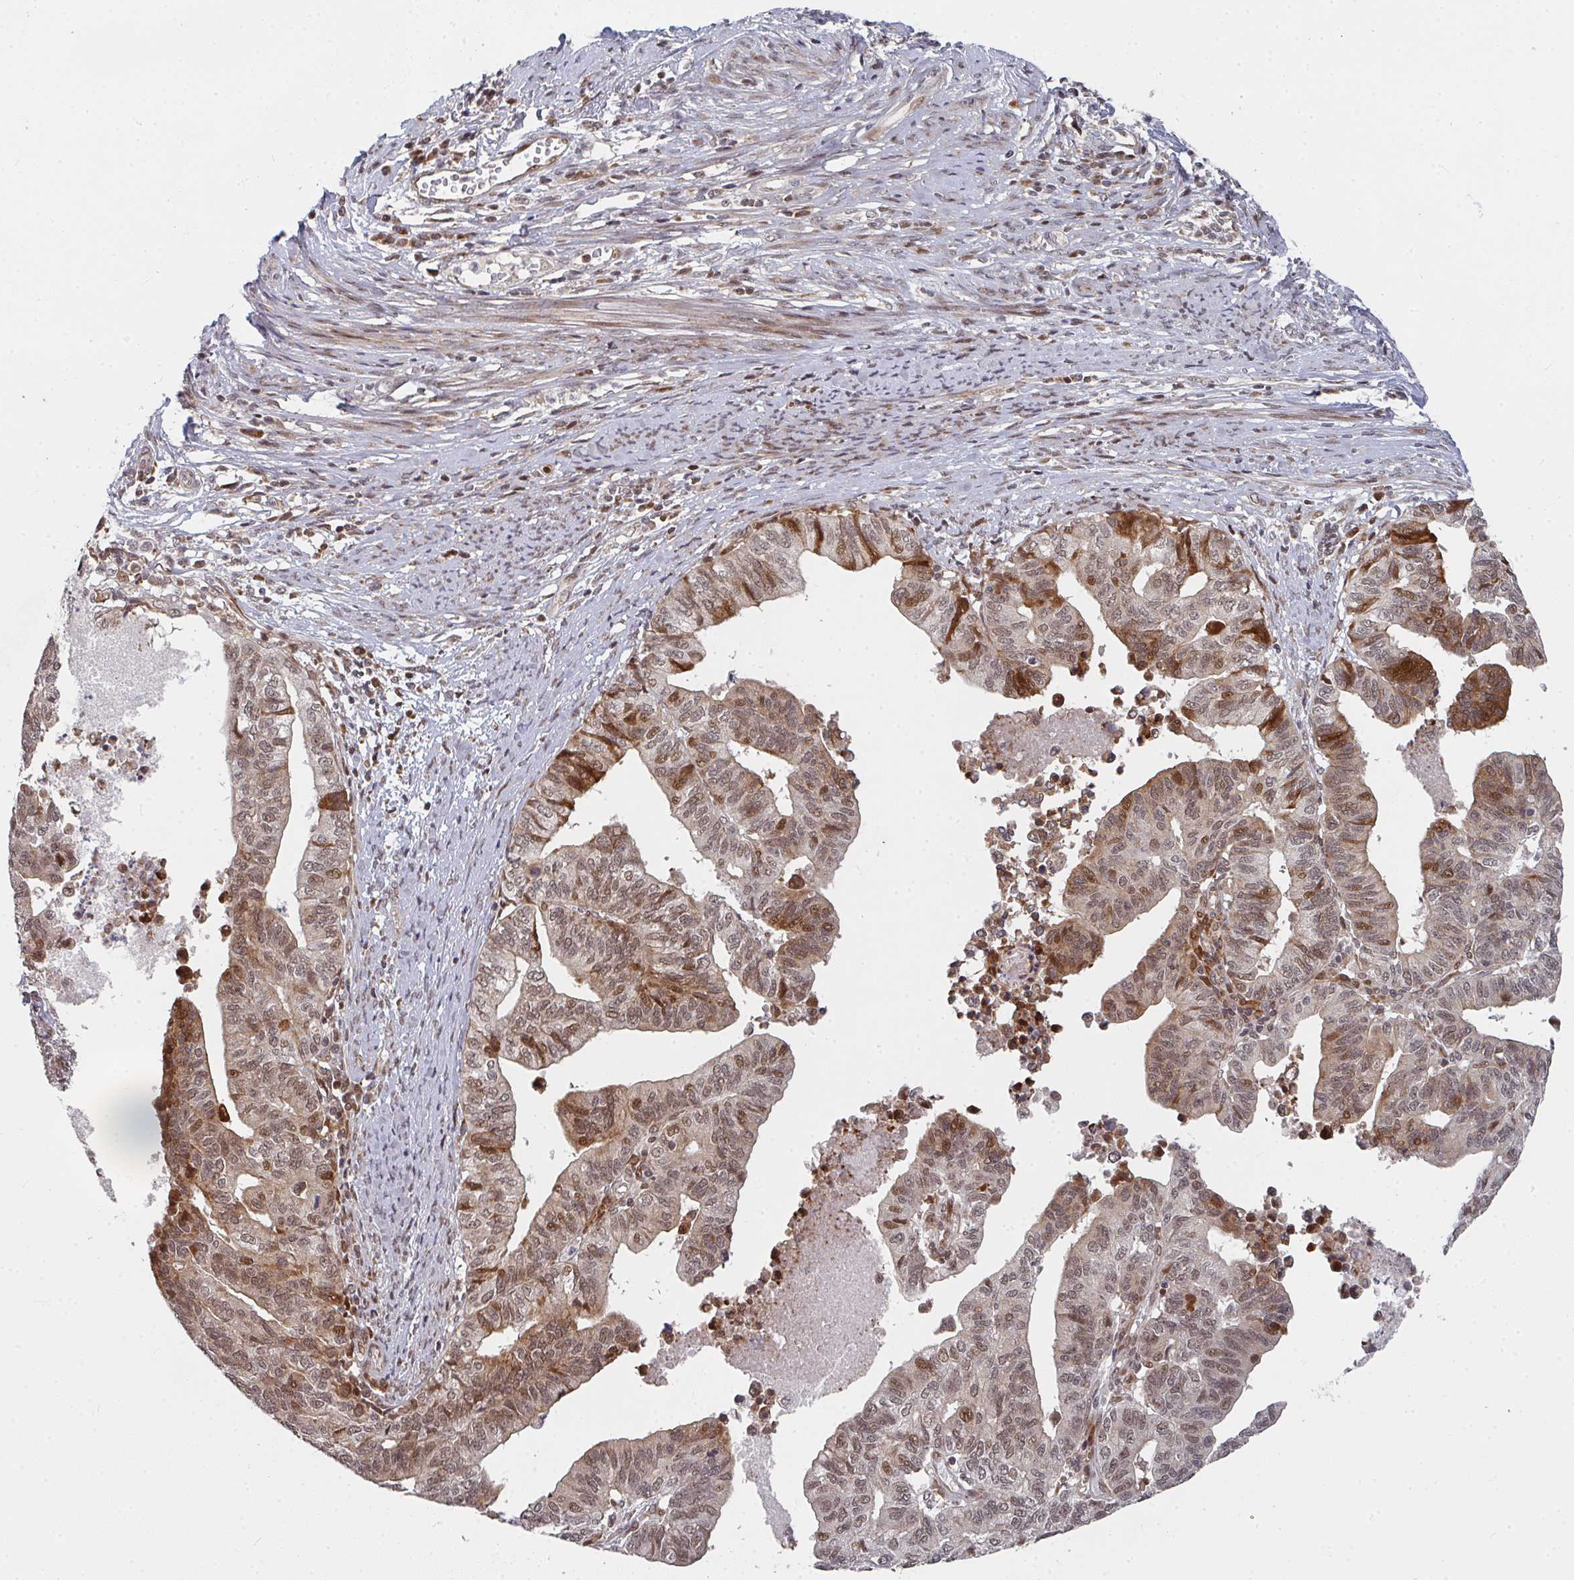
{"staining": {"intensity": "moderate", "quantity": ">75%", "location": "cytoplasmic/membranous,nuclear"}, "tissue": "endometrial cancer", "cell_type": "Tumor cells", "image_type": "cancer", "snomed": [{"axis": "morphology", "description": "Adenocarcinoma, NOS"}, {"axis": "topography", "description": "Endometrium"}], "caption": "An image showing moderate cytoplasmic/membranous and nuclear expression in approximately >75% of tumor cells in endometrial cancer, as visualized by brown immunohistochemical staining.", "gene": "RBBP5", "patient": {"sex": "female", "age": 65}}